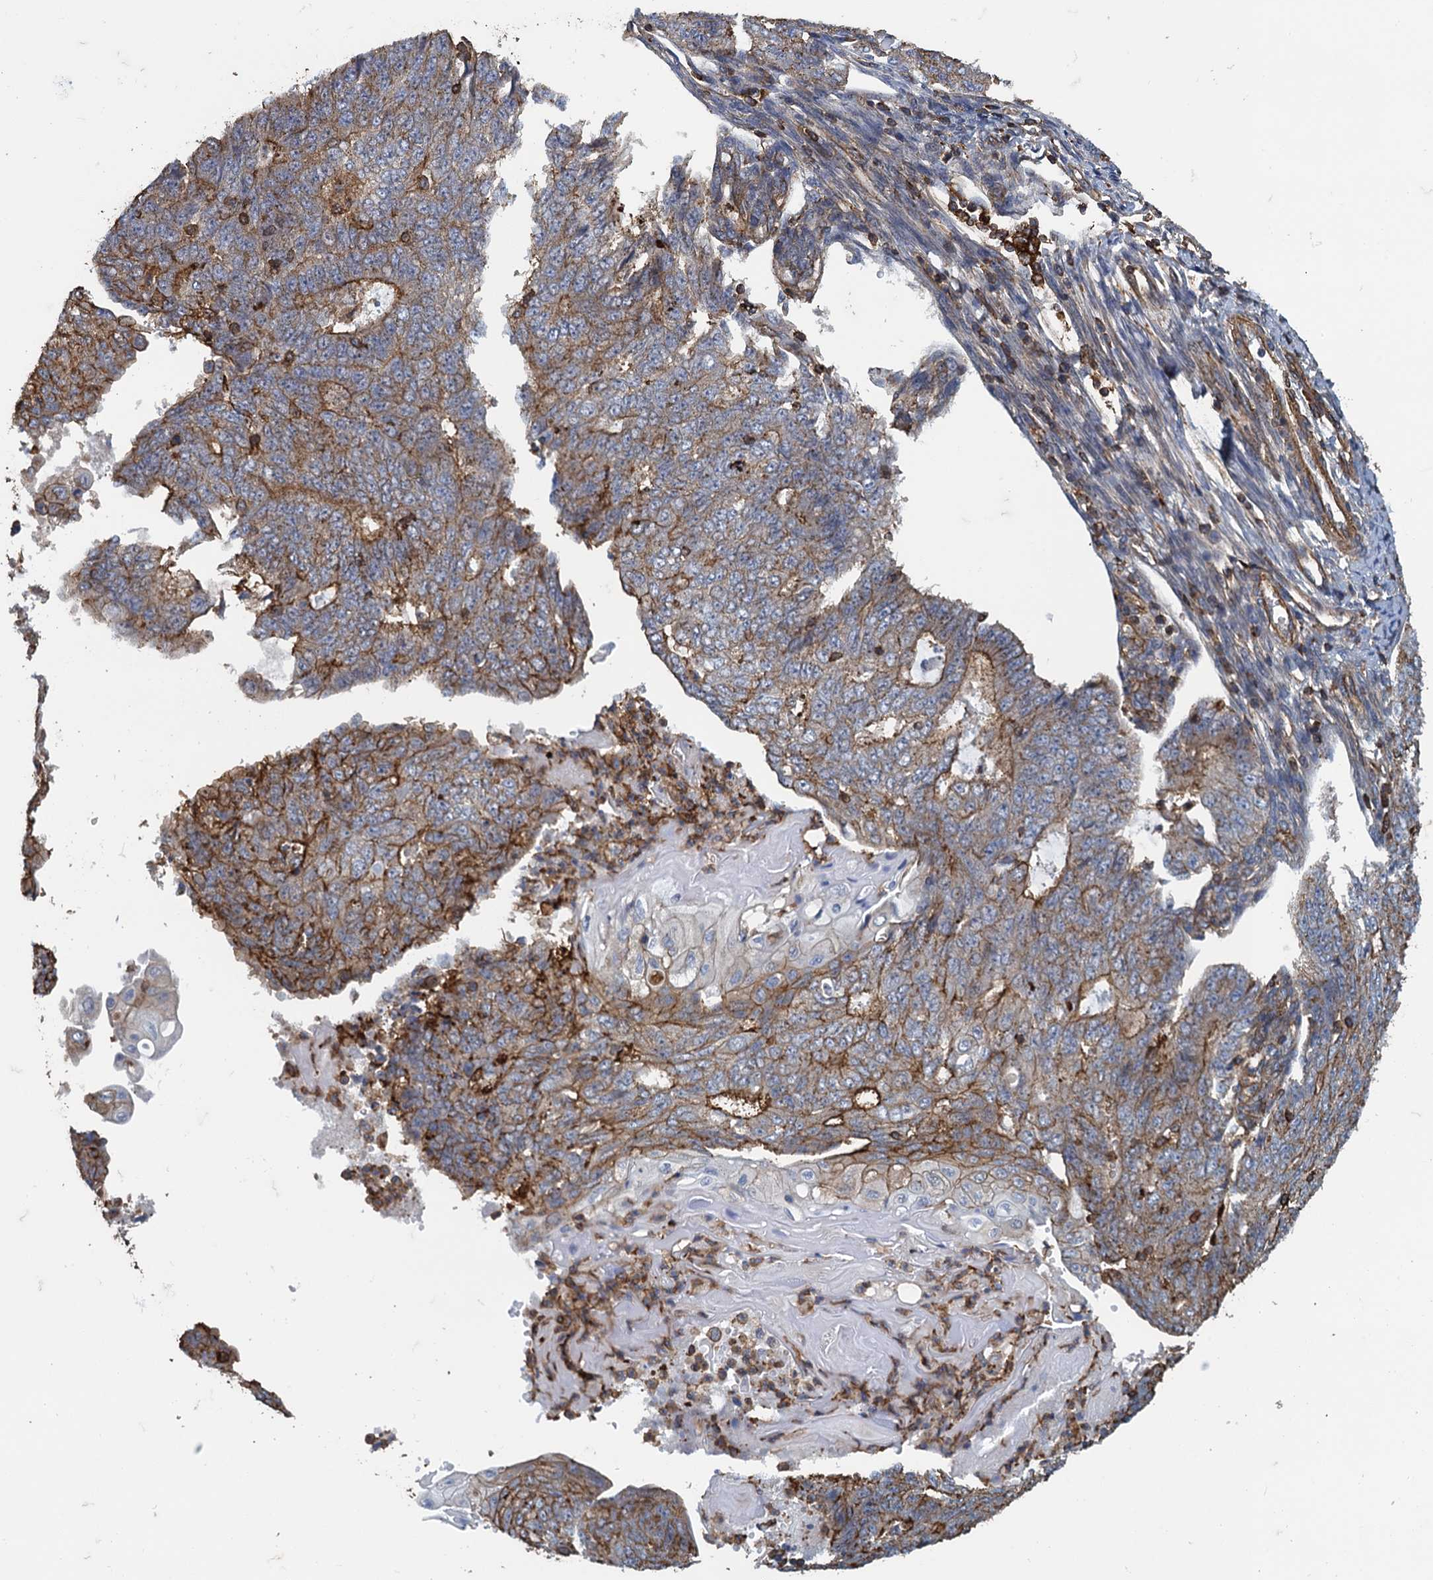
{"staining": {"intensity": "moderate", "quantity": "25%-75%", "location": "cytoplasmic/membranous"}, "tissue": "endometrial cancer", "cell_type": "Tumor cells", "image_type": "cancer", "snomed": [{"axis": "morphology", "description": "Adenocarcinoma, NOS"}, {"axis": "topography", "description": "Endometrium"}], "caption": "Endometrial cancer (adenocarcinoma) stained for a protein (brown) reveals moderate cytoplasmic/membranous positive expression in approximately 25%-75% of tumor cells.", "gene": "PROSER2", "patient": {"sex": "female", "age": 32}}